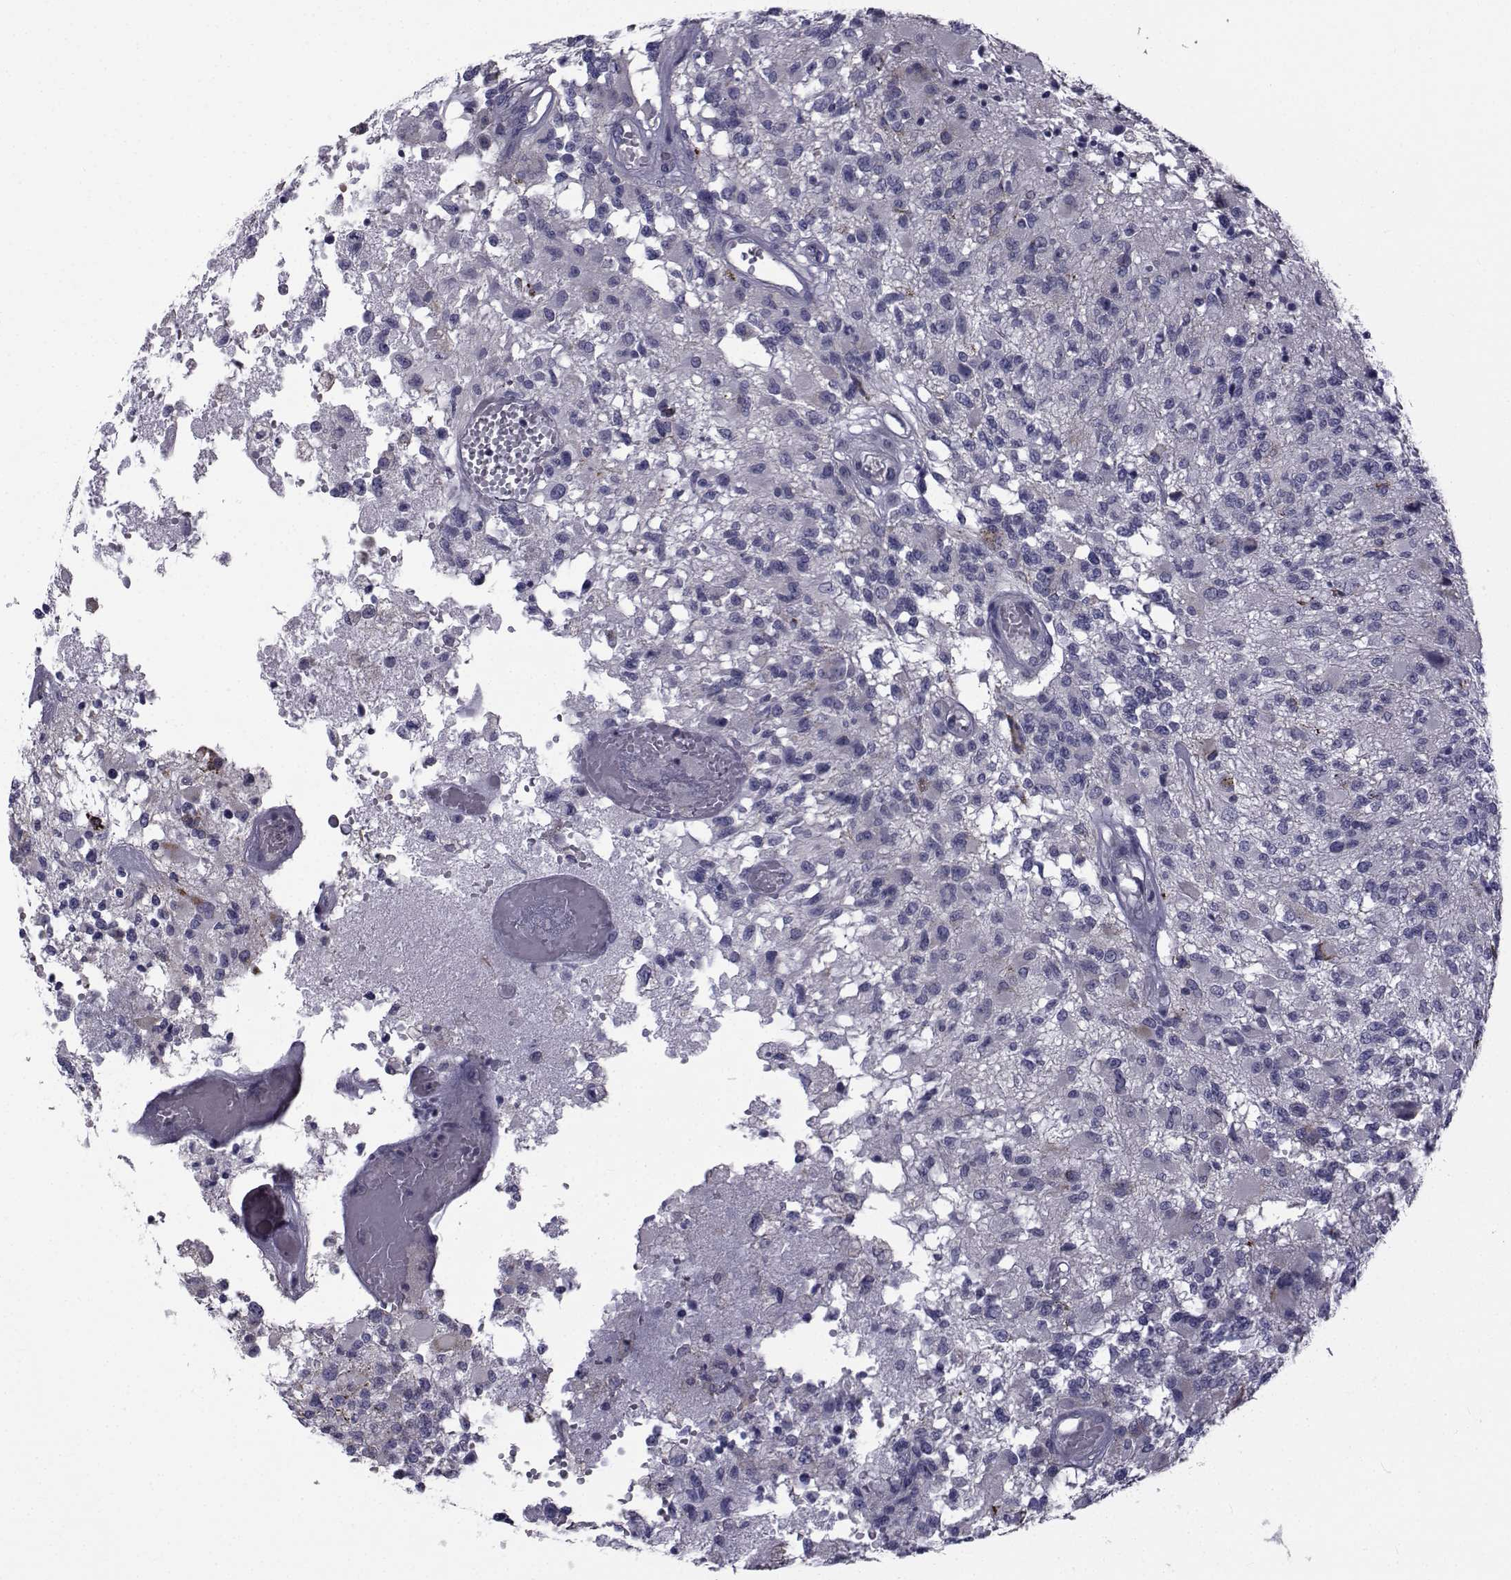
{"staining": {"intensity": "negative", "quantity": "none", "location": "none"}, "tissue": "glioma", "cell_type": "Tumor cells", "image_type": "cancer", "snomed": [{"axis": "morphology", "description": "Glioma, malignant, High grade"}, {"axis": "topography", "description": "Brain"}], "caption": "The histopathology image displays no significant positivity in tumor cells of glioma.", "gene": "FDXR", "patient": {"sex": "female", "age": 63}}